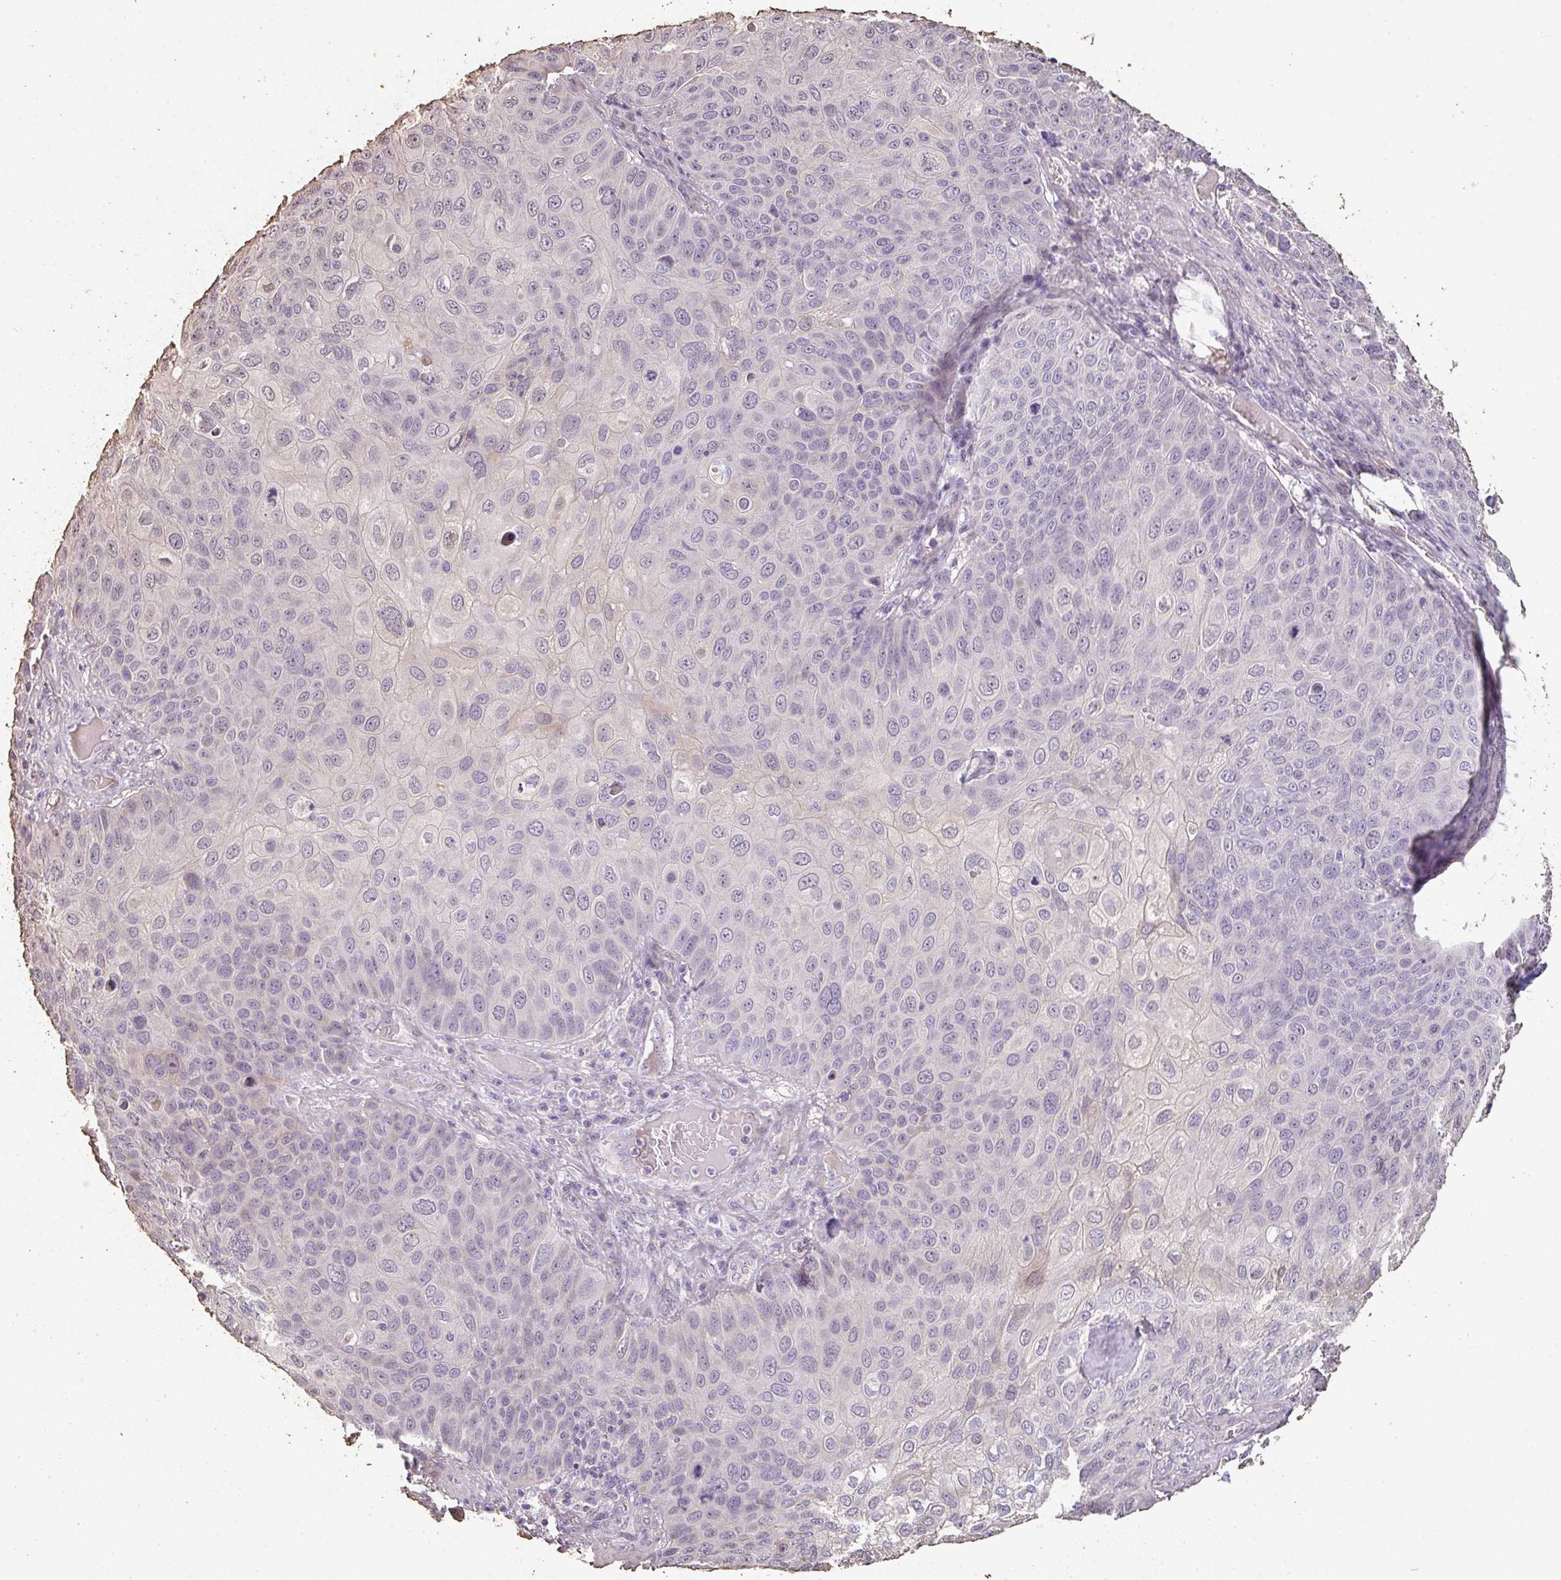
{"staining": {"intensity": "negative", "quantity": "none", "location": "none"}, "tissue": "skin cancer", "cell_type": "Tumor cells", "image_type": "cancer", "snomed": [{"axis": "morphology", "description": "Squamous cell carcinoma, NOS"}, {"axis": "topography", "description": "Skin"}], "caption": "This image is of skin squamous cell carcinoma stained with IHC to label a protein in brown with the nuclei are counter-stained blue. There is no positivity in tumor cells.", "gene": "TNFRSF10A", "patient": {"sex": "male", "age": 87}}